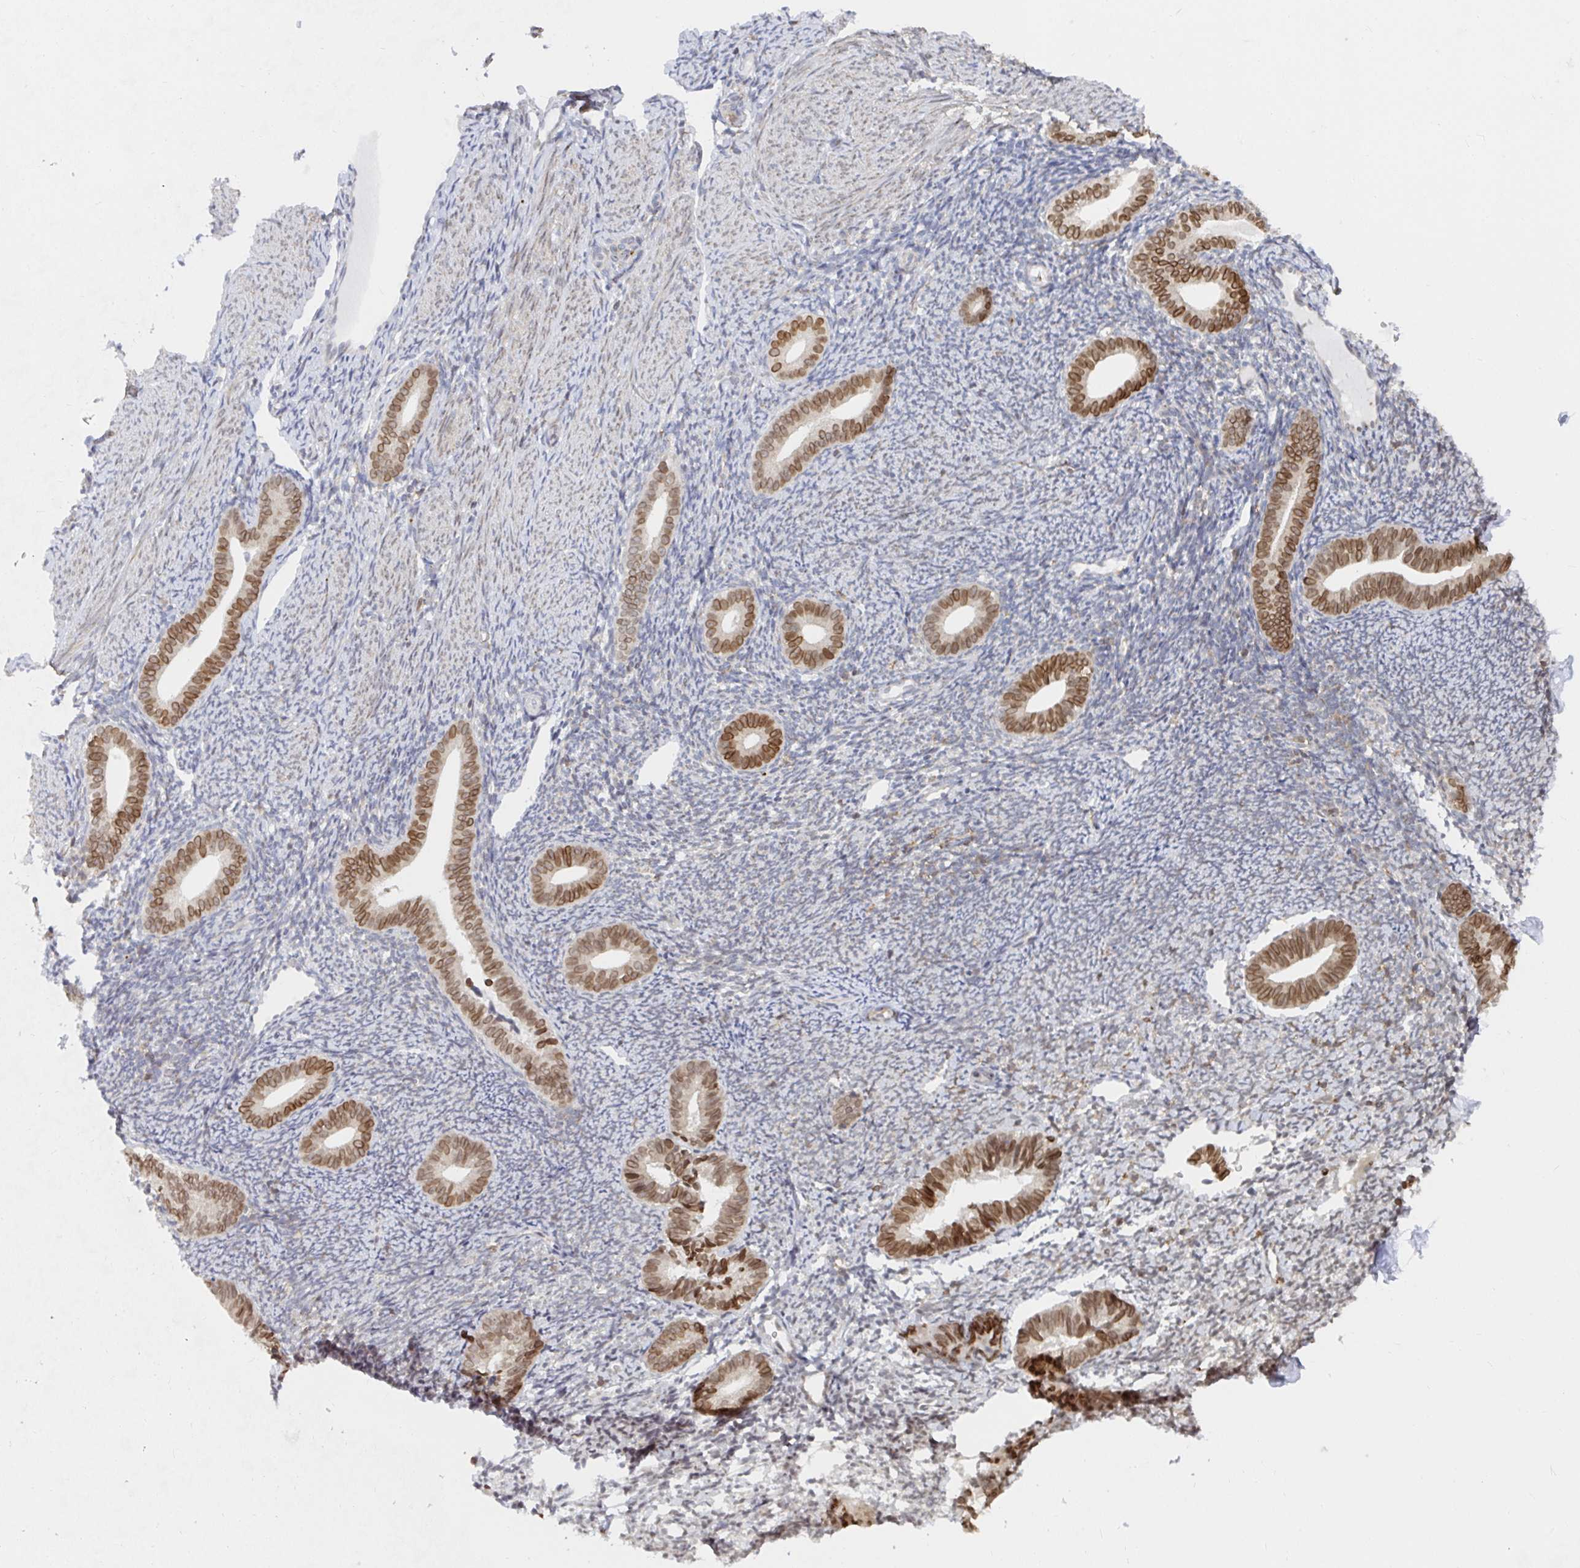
{"staining": {"intensity": "weak", "quantity": "25%-75%", "location": "cytoplasmic/membranous,nuclear"}, "tissue": "endometrium", "cell_type": "Cells in endometrial stroma", "image_type": "normal", "snomed": [{"axis": "morphology", "description": "Normal tissue, NOS"}, {"axis": "topography", "description": "Endometrium"}], "caption": "This micrograph shows immunohistochemistry (IHC) staining of normal human endometrium, with low weak cytoplasmic/membranous,nuclear expression in about 25%-75% of cells in endometrial stroma.", "gene": "CHD2", "patient": {"sex": "female", "age": 39}}